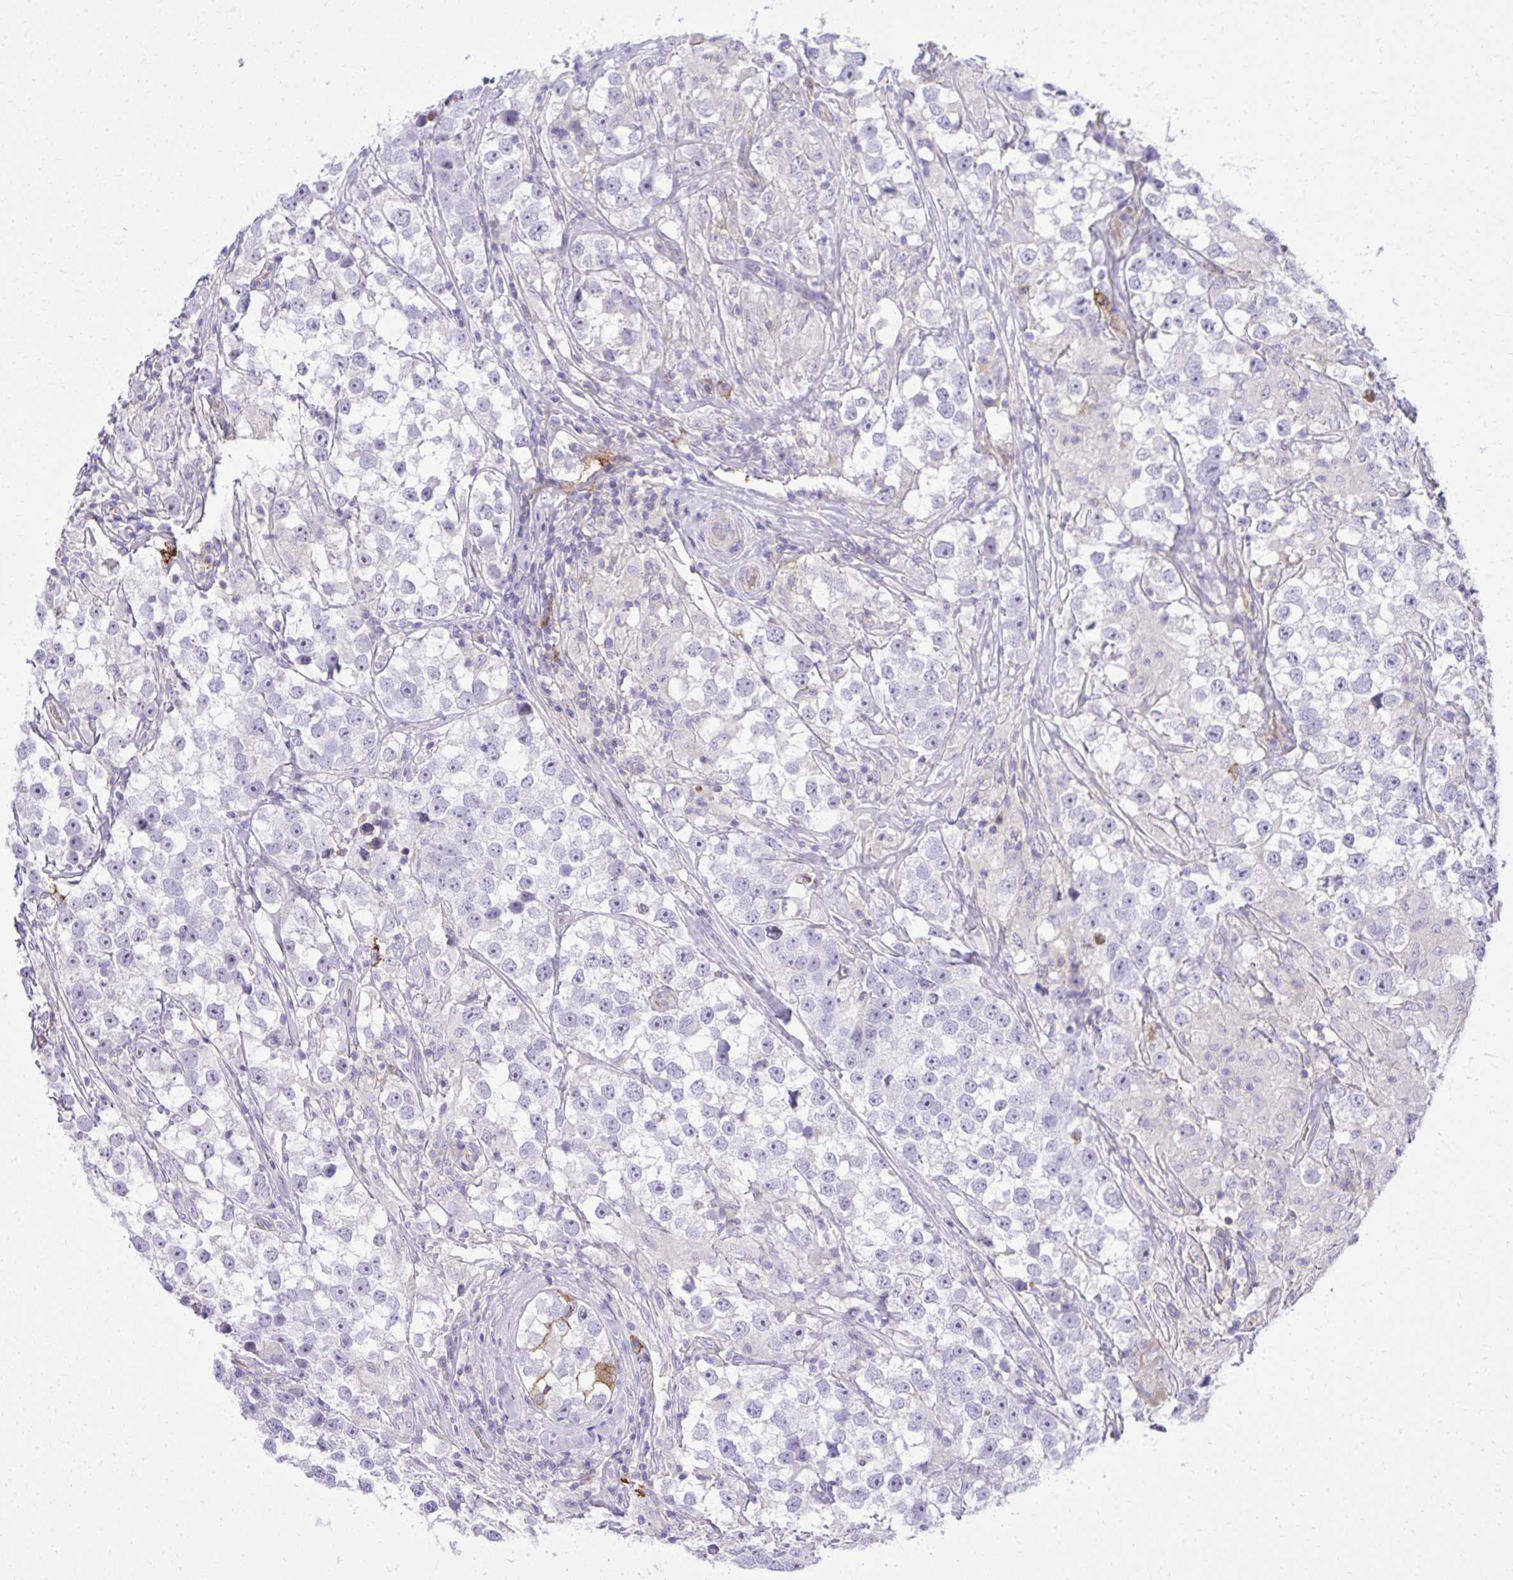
{"staining": {"intensity": "negative", "quantity": "none", "location": "none"}, "tissue": "testis cancer", "cell_type": "Tumor cells", "image_type": "cancer", "snomed": [{"axis": "morphology", "description": "Seminoma, NOS"}, {"axis": "topography", "description": "Testis"}], "caption": "DAB (3,3'-diaminobenzidine) immunohistochemical staining of testis cancer displays no significant staining in tumor cells. Nuclei are stained in blue.", "gene": "PITPNM3", "patient": {"sex": "male", "age": 46}}